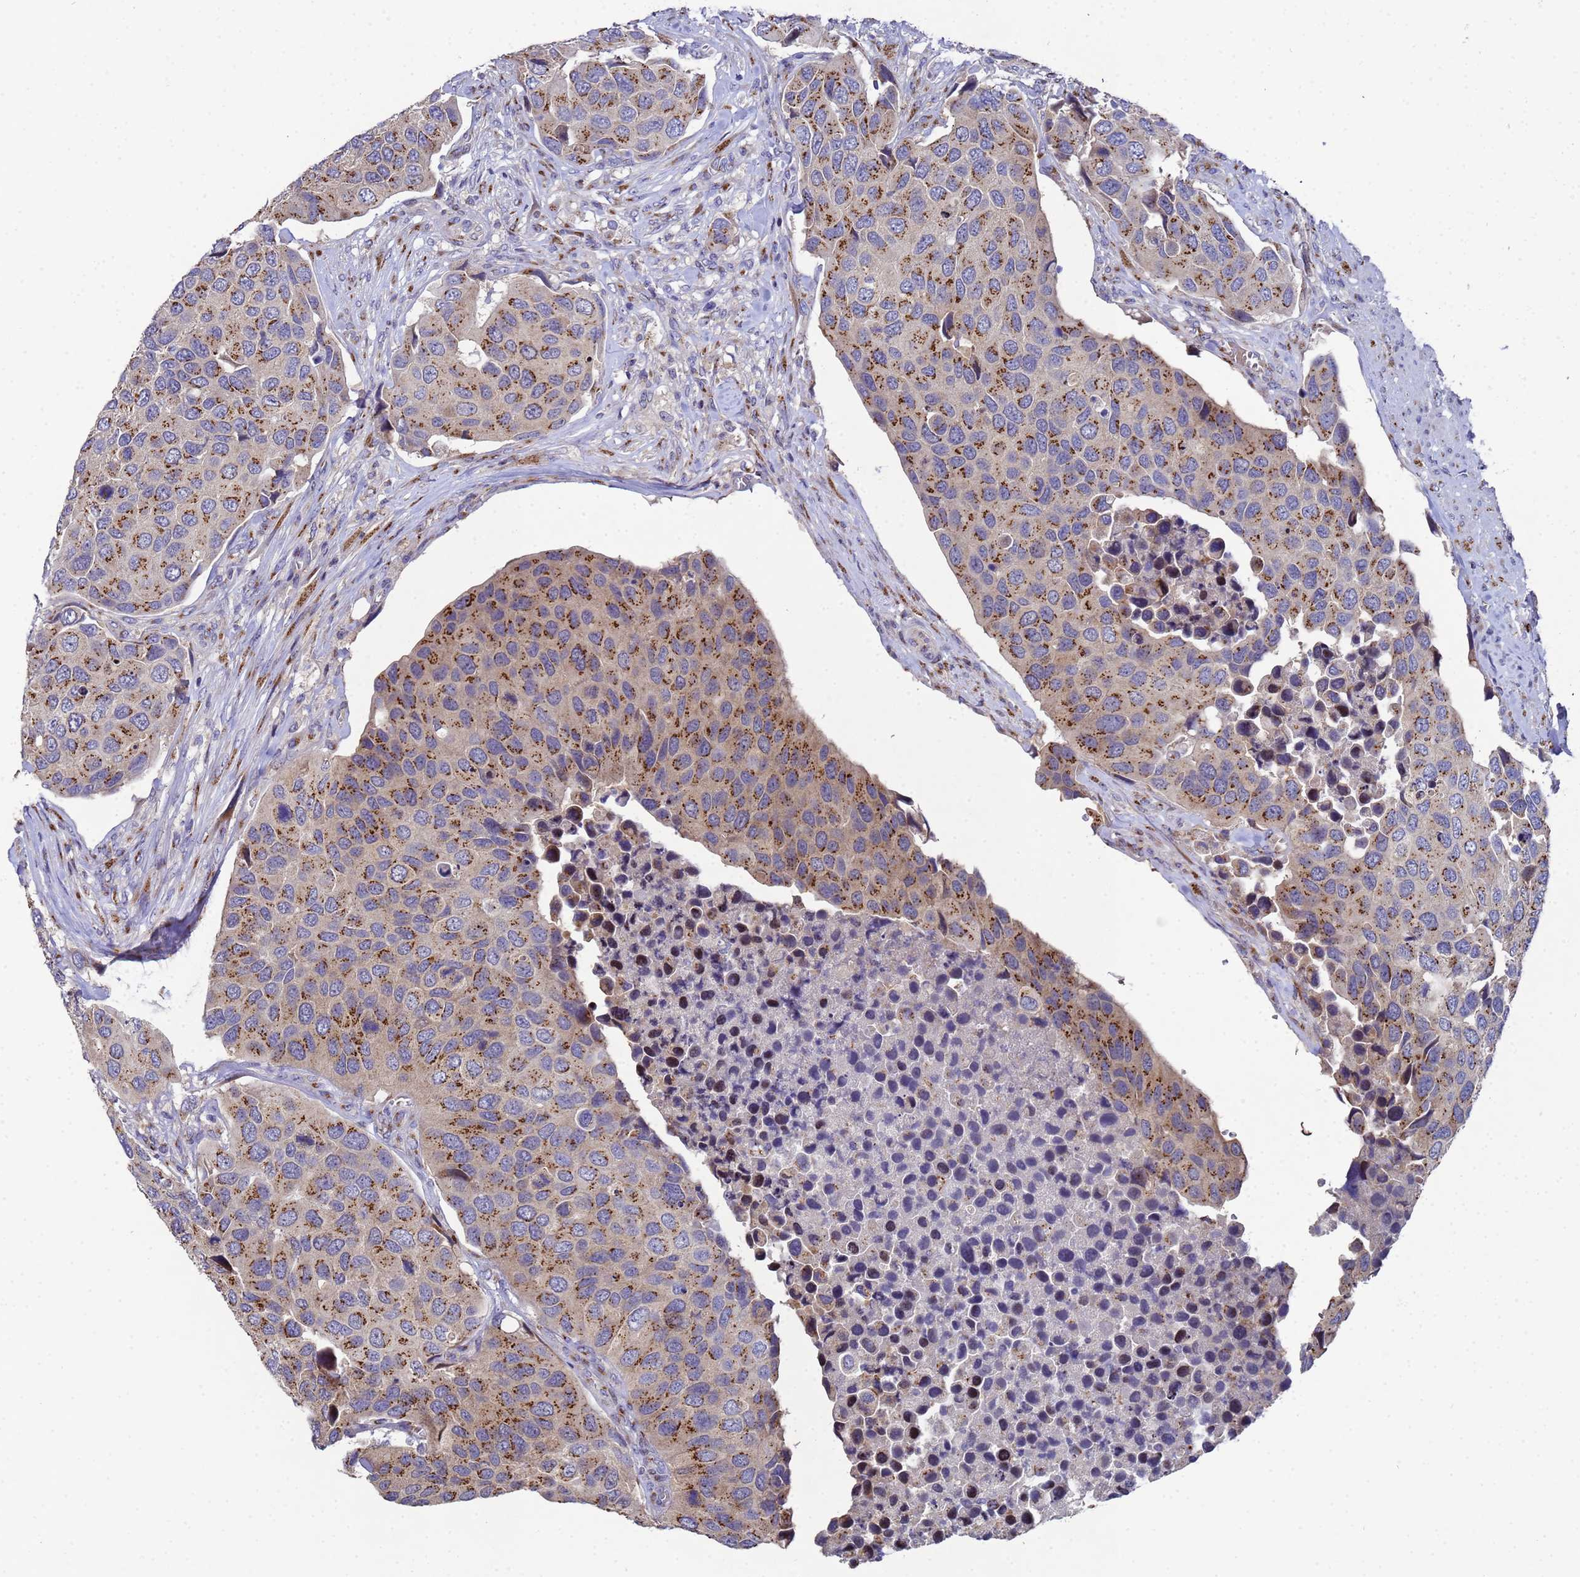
{"staining": {"intensity": "moderate", "quantity": ">75%", "location": "cytoplasmic/membranous"}, "tissue": "urothelial cancer", "cell_type": "Tumor cells", "image_type": "cancer", "snomed": [{"axis": "morphology", "description": "Urothelial carcinoma, High grade"}, {"axis": "topography", "description": "Urinary bladder"}], "caption": "Urothelial cancer was stained to show a protein in brown. There is medium levels of moderate cytoplasmic/membranous positivity in approximately >75% of tumor cells.", "gene": "NSUN6", "patient": {"sex": "male", "age": 74}}